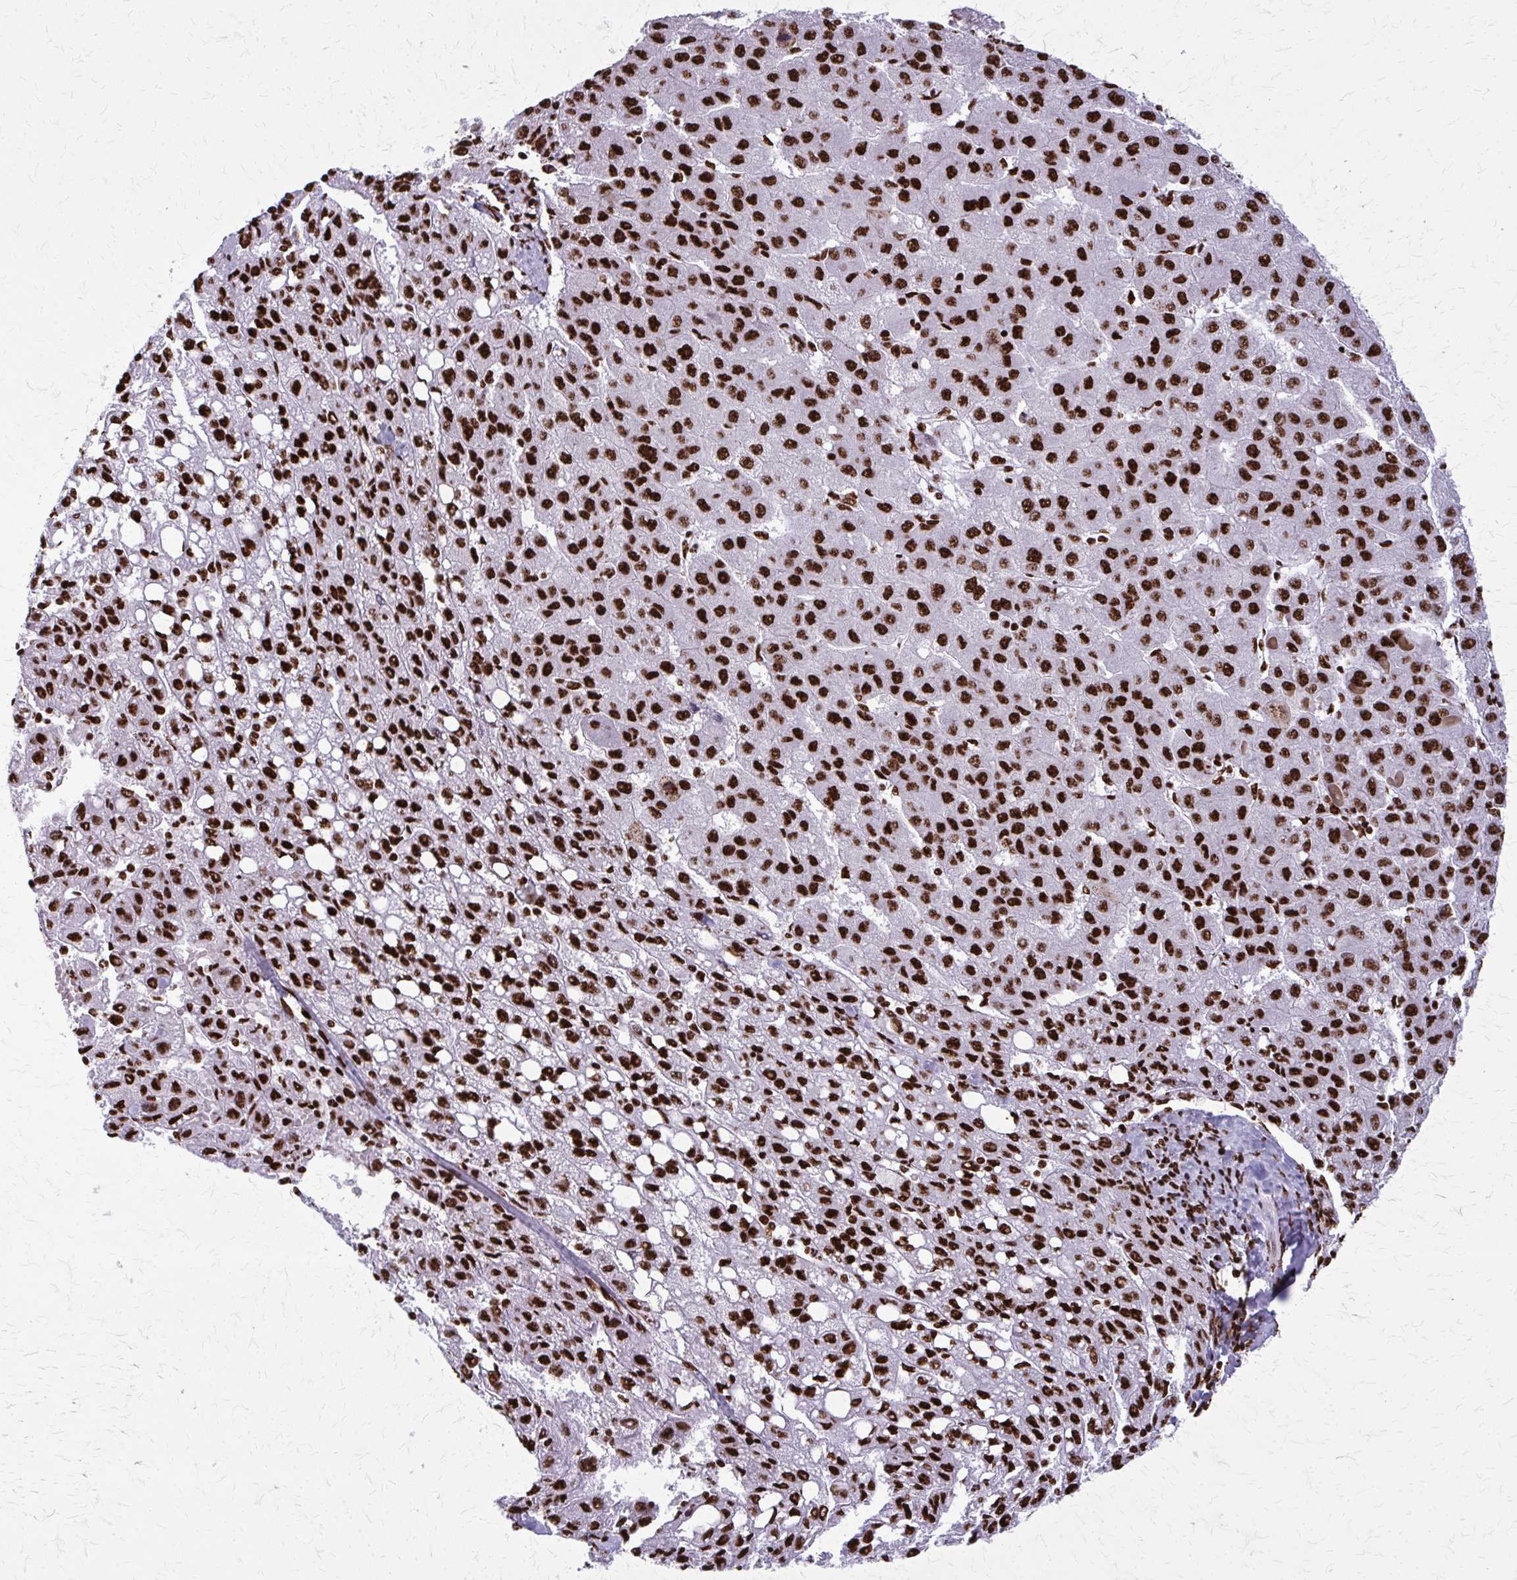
{"staining": {"intensity": "strong", "quantity": ">75%", "location": "nuclear"}, "tissue": "liver cancer", "cell_type": "Tumor cells", "image_type": "cancer", "snomed": [{"axis": "morphology", "description": "Carcinoma, Hepatocellular, NOS"}, {"axis": "topography", "description": "Liver"}], "caption": "Liver hepatocellular carcinoma stained for a protein displays strong nuclear positivity in tumor cells. (DAB (3,3'-diaminobenzidine) = brown stain, brightfield microscopy at high magnification).", "gene": "SFPQ", "patient": {"sex": "female", "age": 82}}